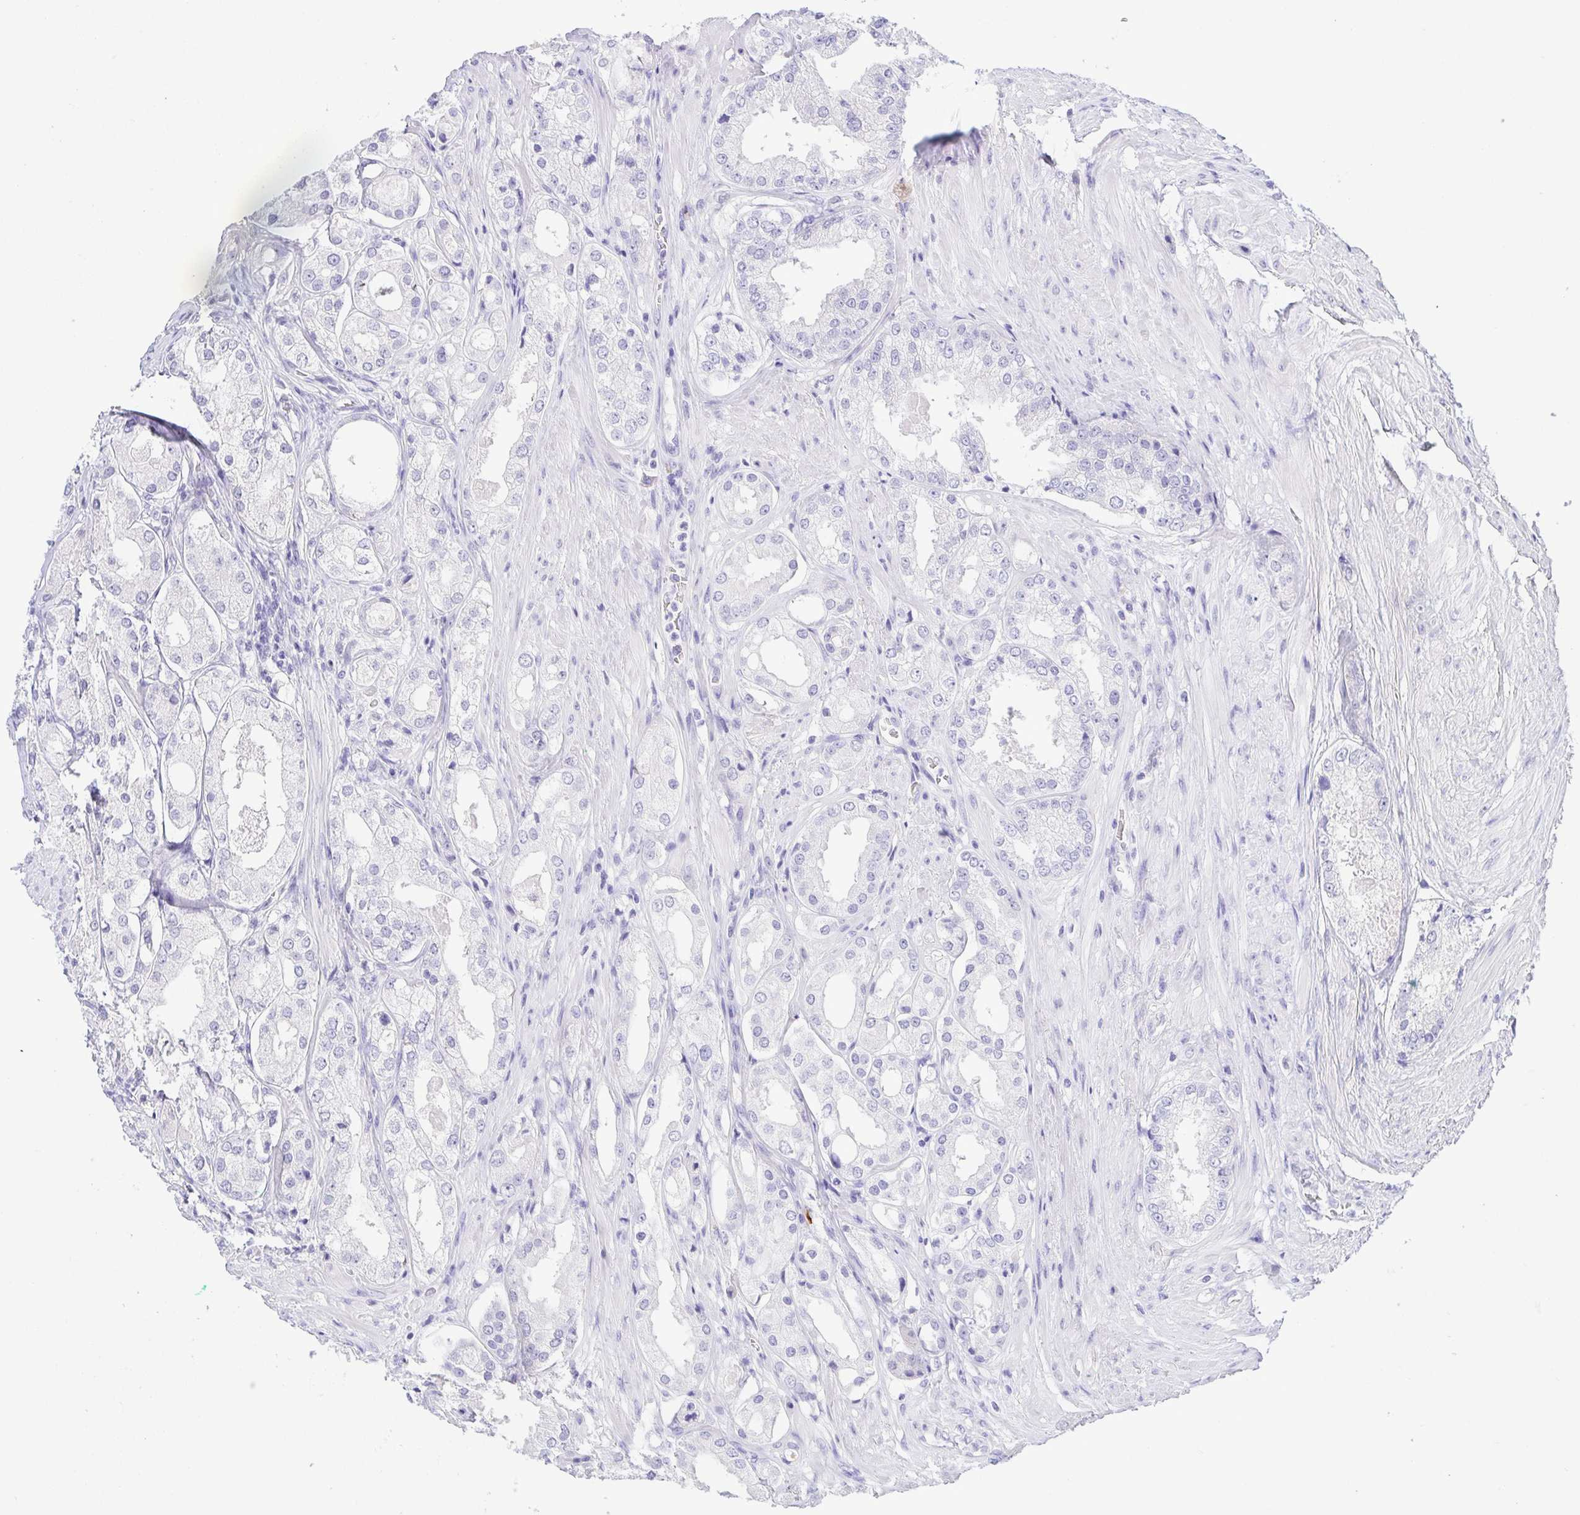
{"staining": {"intensity": "negative", "quantity": "none", "location": "none"}, "tissue": "prostate cancer", "cell_type": "Tumor cells", "image_type": "cancer", "snomed": [{"axis": "morphology", "description": "Adenocarcinoma, Low grade"}, {"axis": "topography", "description": "Prostate"}], "caption": "Prostate cancer was stained to show a protein in brown. There is no significant expression in tumor cells. (Brightfield microscopy of DAB immunohistochemistry at high magnification).", "gene": "EPB42", "patient": {"sex": "male", "age": 68}}